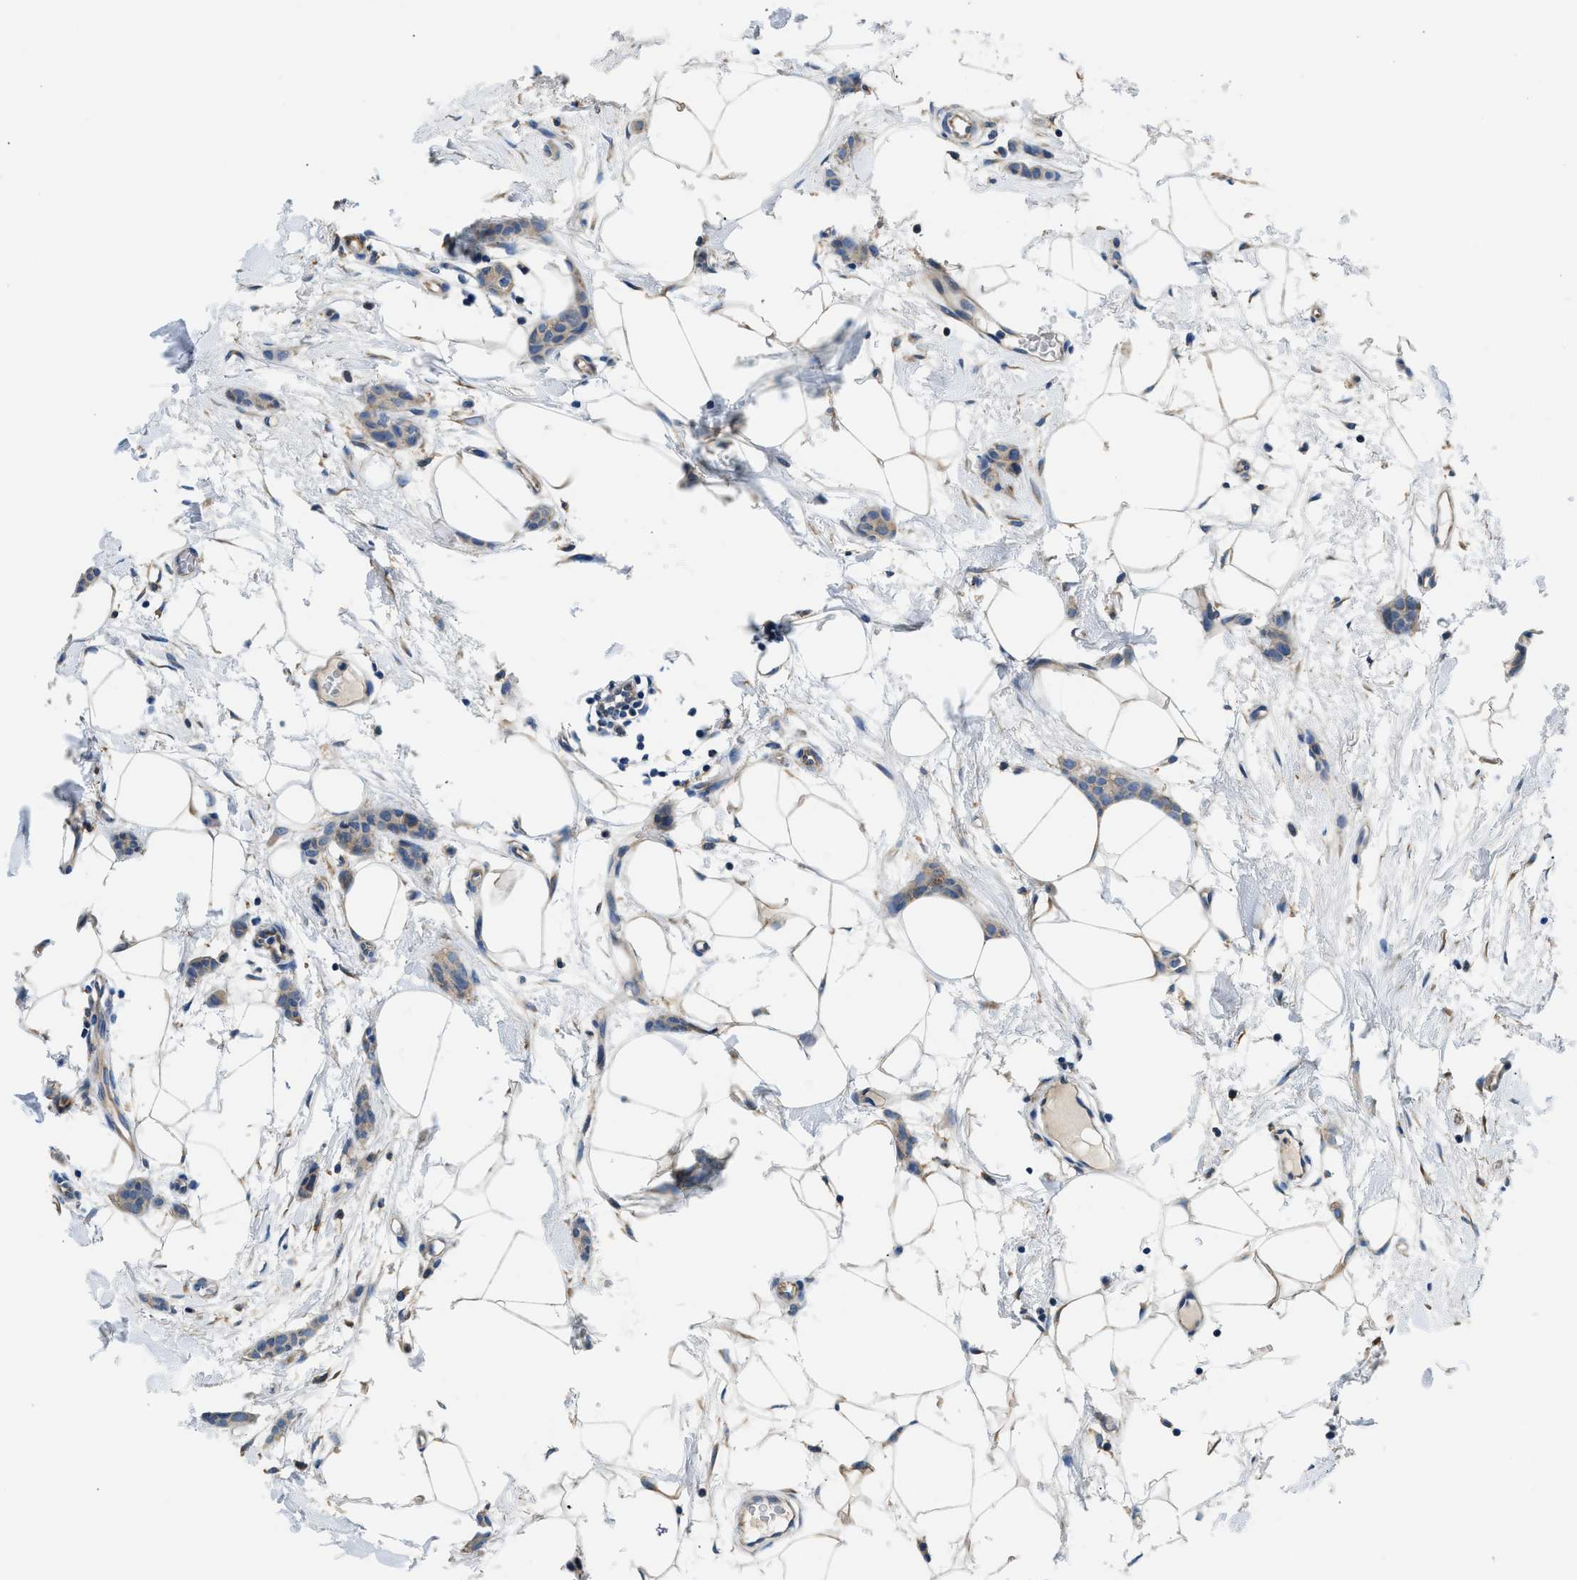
{"staining": {"intensity": "weak", "quantity": ">75%", "location": "cytoplasmic/membranous"}, "tissue": "breast cancer", "cell_type": "Tumor cells", "image_type": "cancer", "snomed": [{"axis": "morphology", "description": "Lobular carcinoma"}, {"axis": "topography", "description": "Skin"}, {"axis": "topography", "description": "Breast"}], "caption": "Human lobular carcinoma (breast) stained with a protein marker reveals weak staining in tumor cells.", "gene": "LPIN2", "patient": {"sex": "female", "age": 46}}